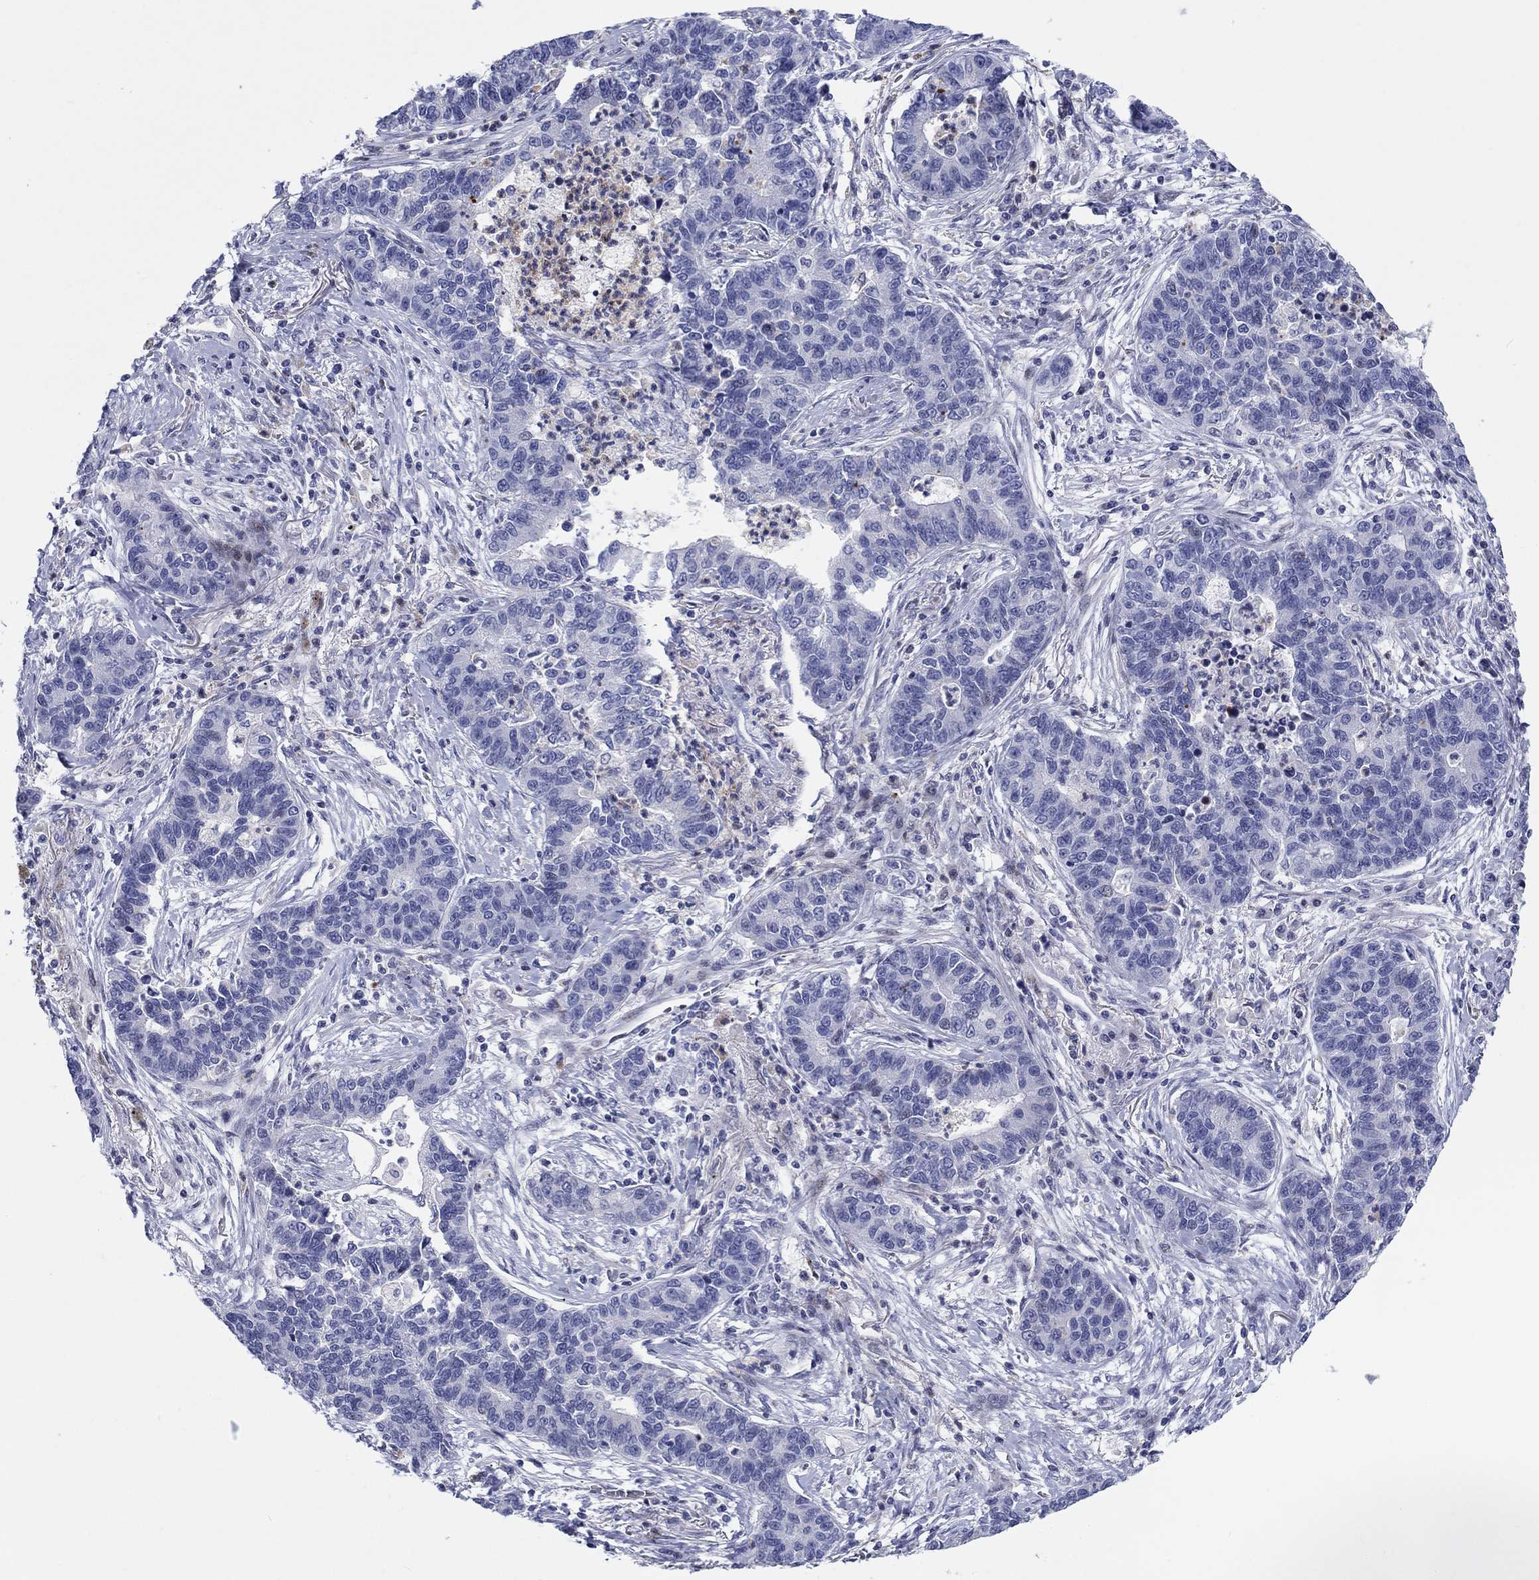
{"staining": {"intensity": "negative", "quantity": "none", "location": "none"}, "tissue": "lung cancer", "cell_type": "Tumor cells", "image_type": "cancer", "snomed": [{"axis": "morphology", "description": "Adenocarcinoma, NOS"}, {"axis": "topography", "description": "Lung"}], "caption": "This is a micrograph of IHC staining of lung cancer, which shows no expression in tumor cells.", "gene": "ARHGAP36", "patient": {"sex": "female", "age": 57}}